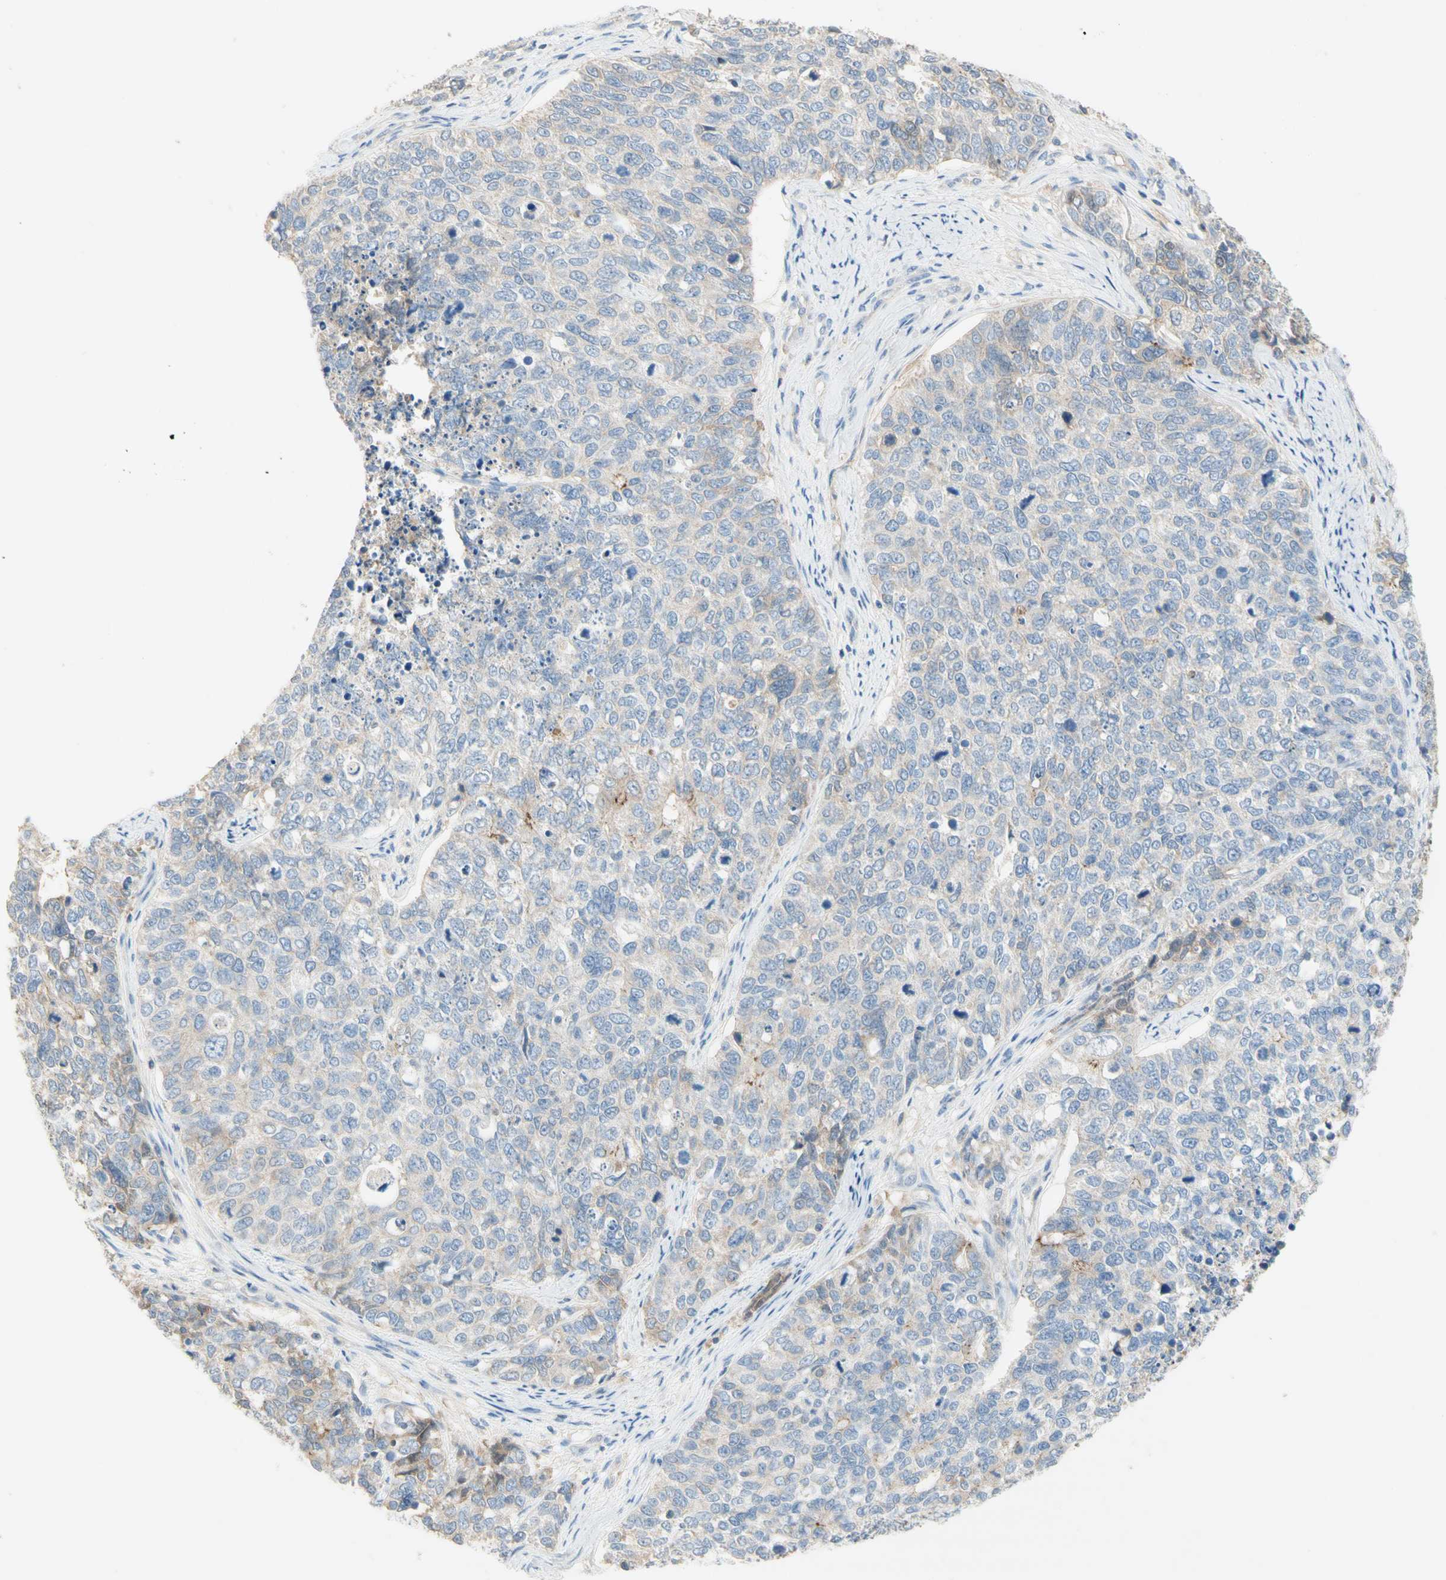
{"staining": {"intensity": "weak", "quantity": "<25%", "location": "cytoplasmic/membranous"}, "tissue": "cervical cancer", "cell_type": "Tumor cells", "image_type": "cancer", "snomed": [{"axis": "morphology", "description": "Squamous cell carcinoma, NOS"}, {"axis": "topography", "description": "Cervix"}], "caption": "Tumor cells show no significant staining in cervical cancer.", "gene": "NECTIN4", "patient": {"sex": "female", "age": 63}}